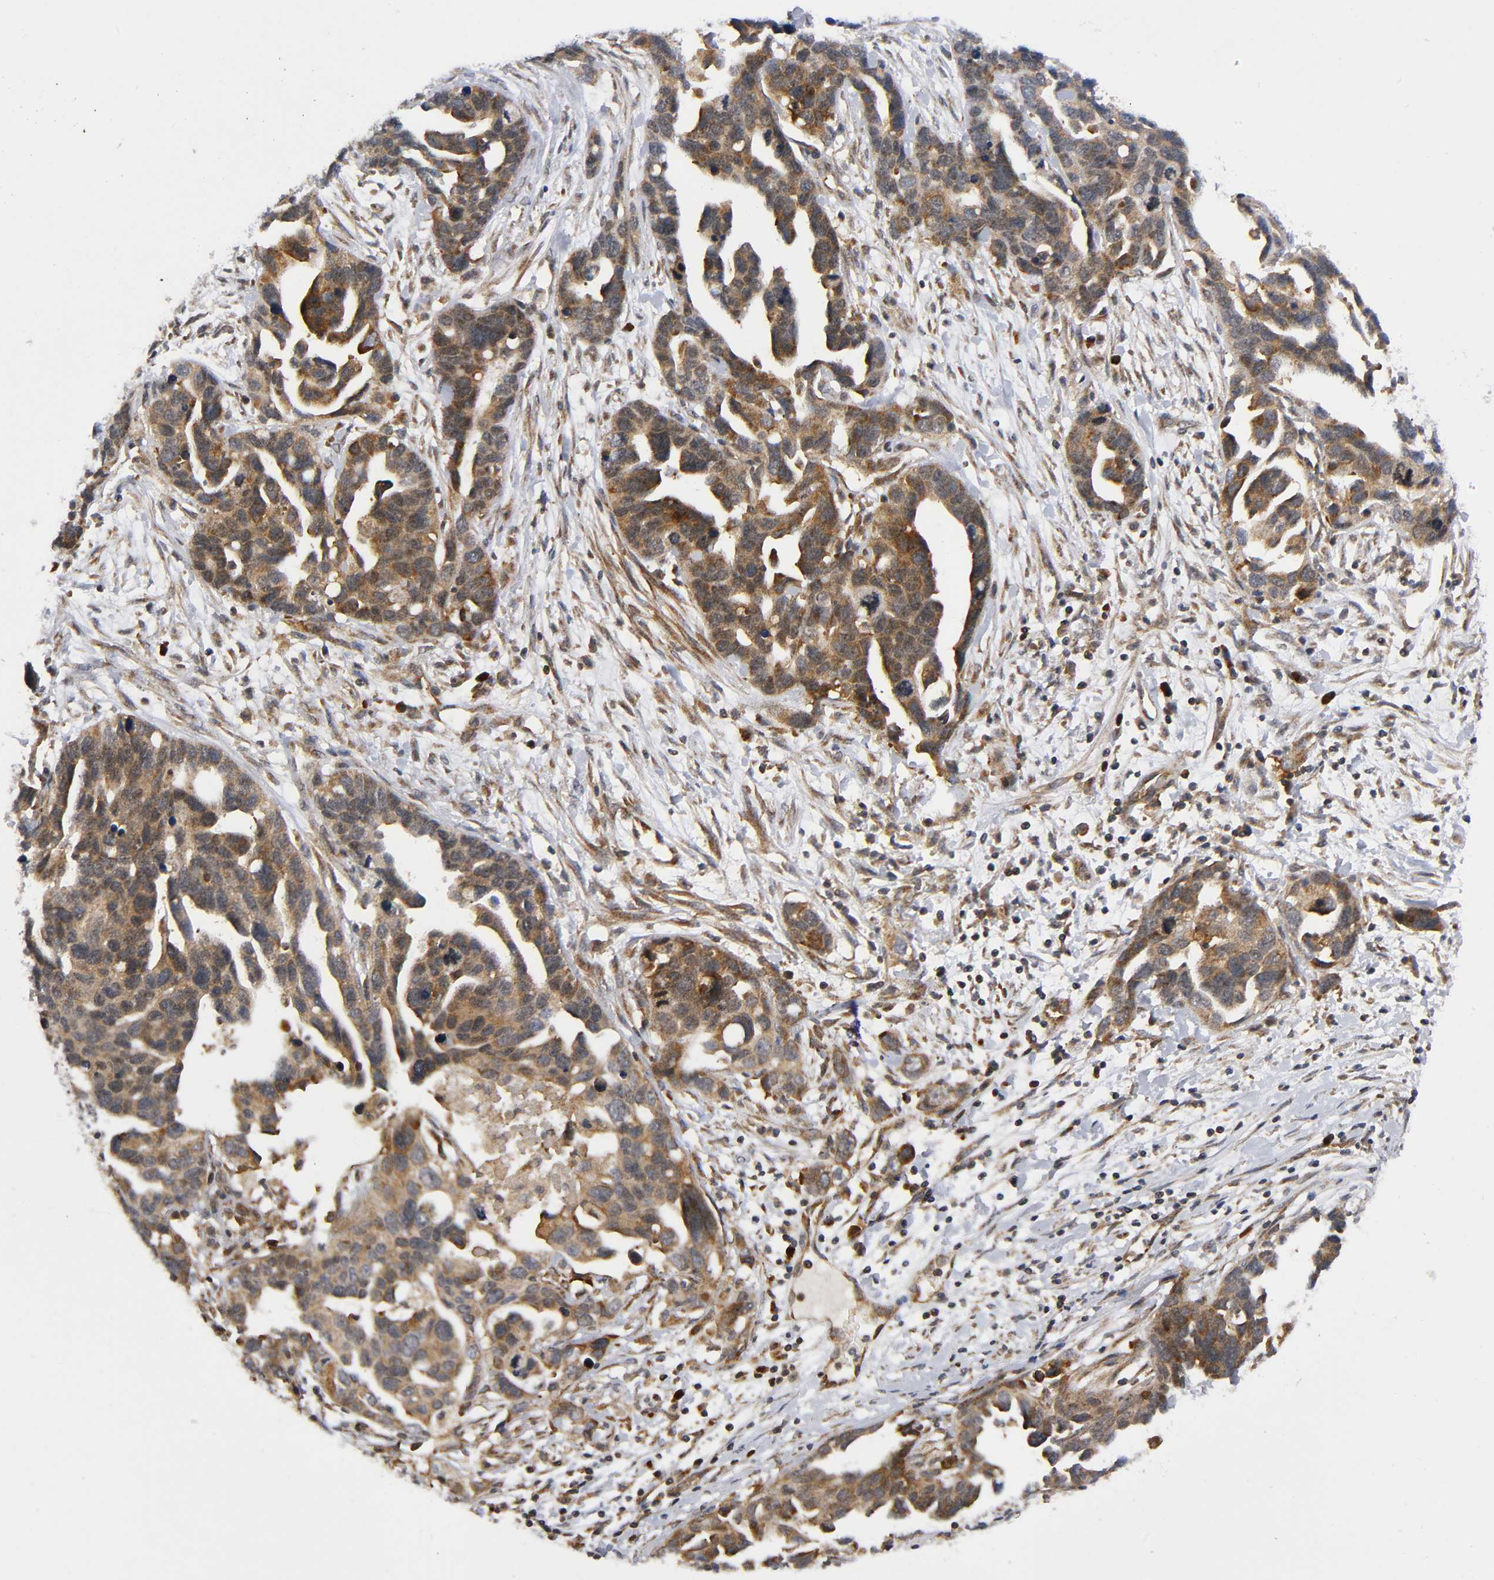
{"staining": {"intensity": "moderate", "quantity": ">75%", "location": "cytoplasmic/membranous"}, "tissue": "ovarian cancer", "cell_type": "Tumor cells", "image_type": "cancer", "snomed": [{"axis": "morphology", "description": "Cystadenocarcinoma, serous, NOS"}, {"axis": "topography", "description": "Ovary"}], "caption": "This photomicrograph shows immunohistochemistry staining of human serous cystadenocarcinoma (ovarian), with medium moderate cytoplasmic/membranous staining in approximately >75% of tumor cells.", "gene": "EIF5", "patient": {"sex": "female", "age": 54}}